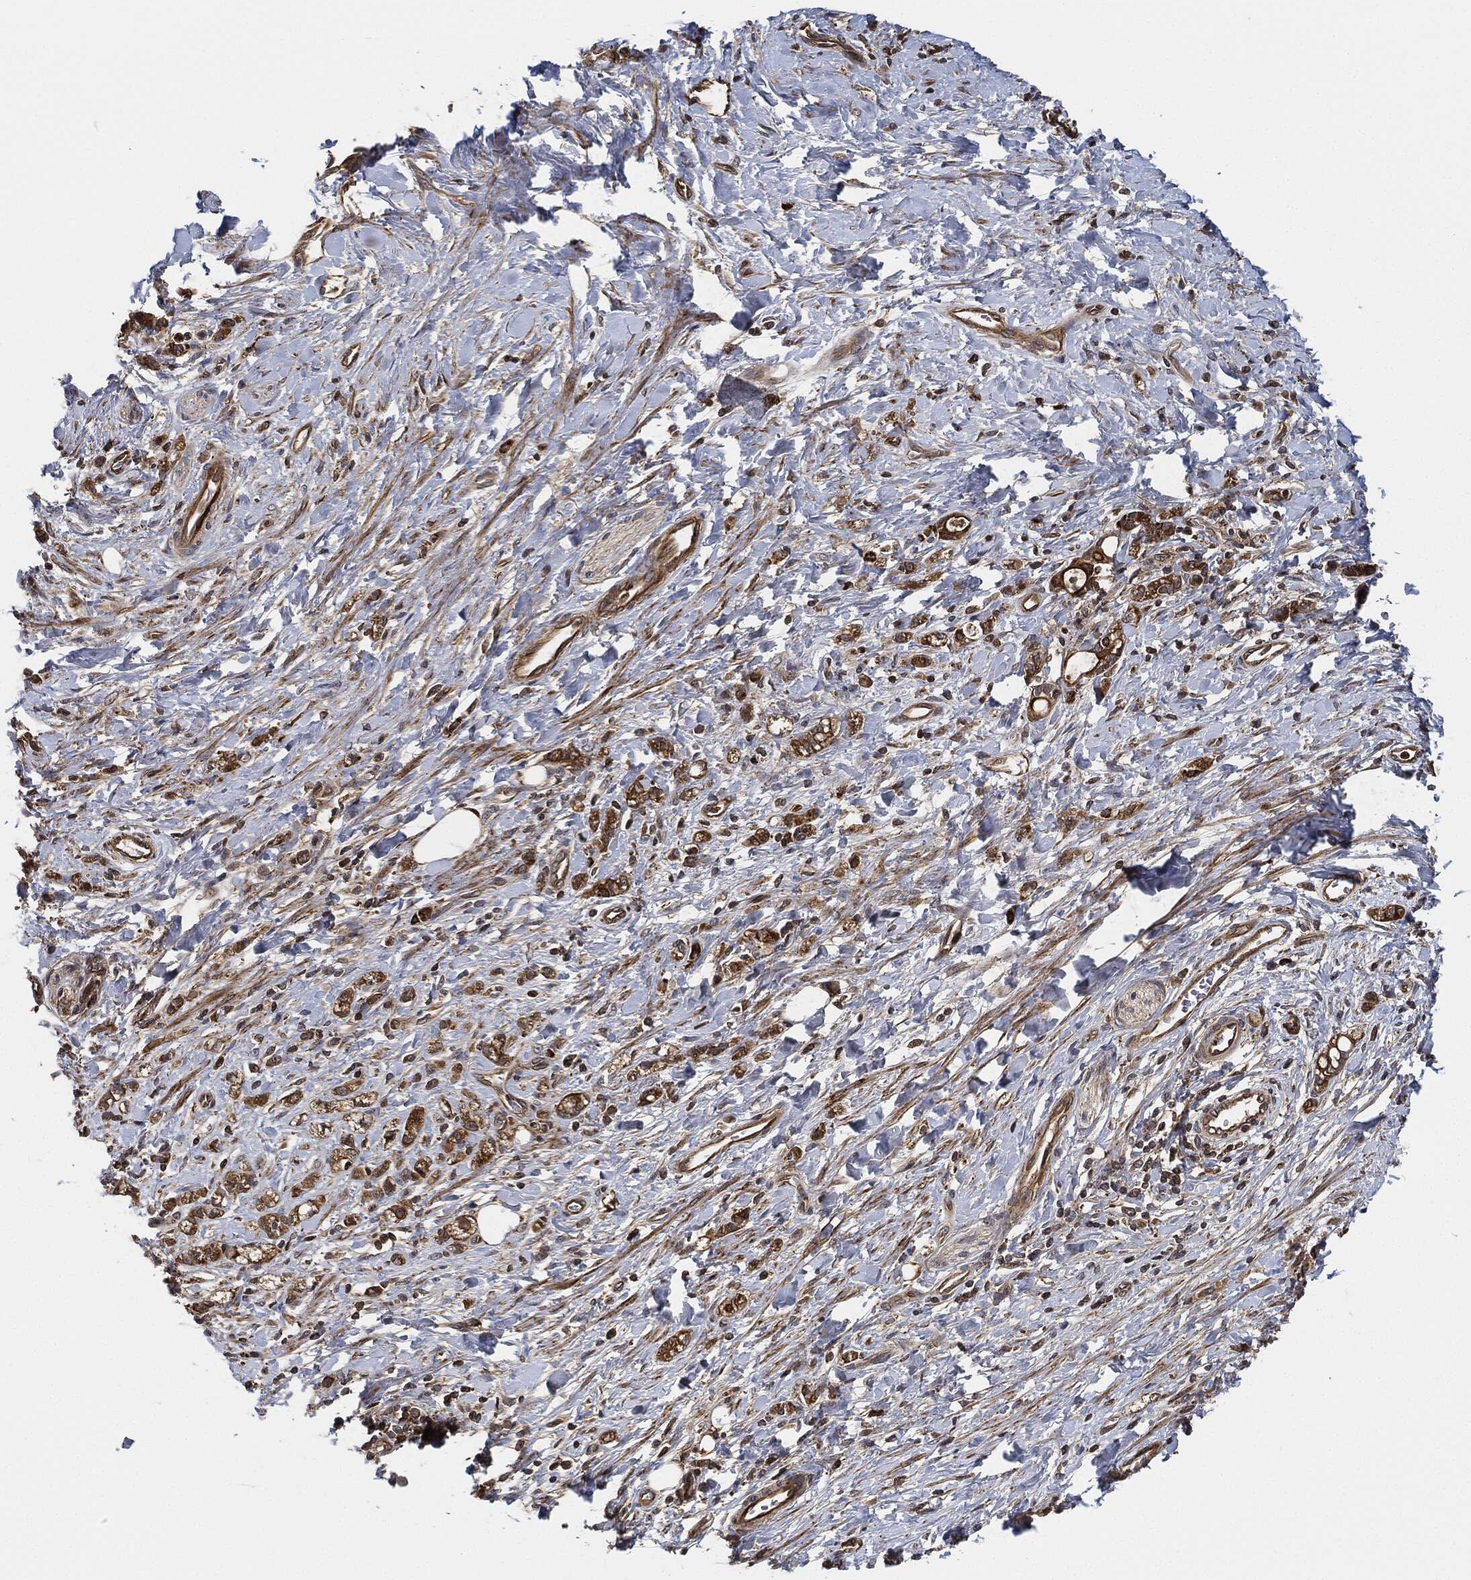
{"staining": {"intensity": "strong", "quantity": ">75%", "location": "cytoplasmic/membranous"}, "tissue": "stomach cancer", "cell_type": "Tumor cells", "image_type": "cancer", "snomed": [{"axis": "morphology", "description": "Adenocarcinoma, NOS"}, {"axis": "topography", "description": "Stomach"}], "caption": "An immunohistochemistry (IHC) histopathology image of neoplastic tissue is shown. Protein staining in brown shows strong cytoplasmic/membranous positivity in stomach cancer within tumor cells.", "gene": "MAP3K3", "patient": {"sex": "male", "age": 77}}